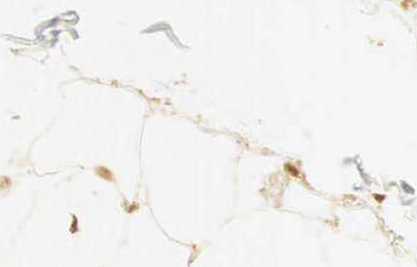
{"staining": {"intensity": "moderate", "quantity": ">75%", "location": "nuclear"}, "tissue": "adipose tissue", "cell_type": "Adipocytes", "image_type": "normal", "snomed": [{"axis": "morphology", "description": "Normal tissue, NOS"}, {"axis": "topography", "description": "Breast"}], "caption": "Protein staining by immunohistochemistry demonstrates moderate nuclear staining in about >75% of adipocytes in benign adipose tissue. The staining was performed using DAB, with brown indicating positive protein expression. Nuclei are stained blue with hematoxylin.", "gene": "RNF113A", "patient": {"sex": "female", "age": 45}}